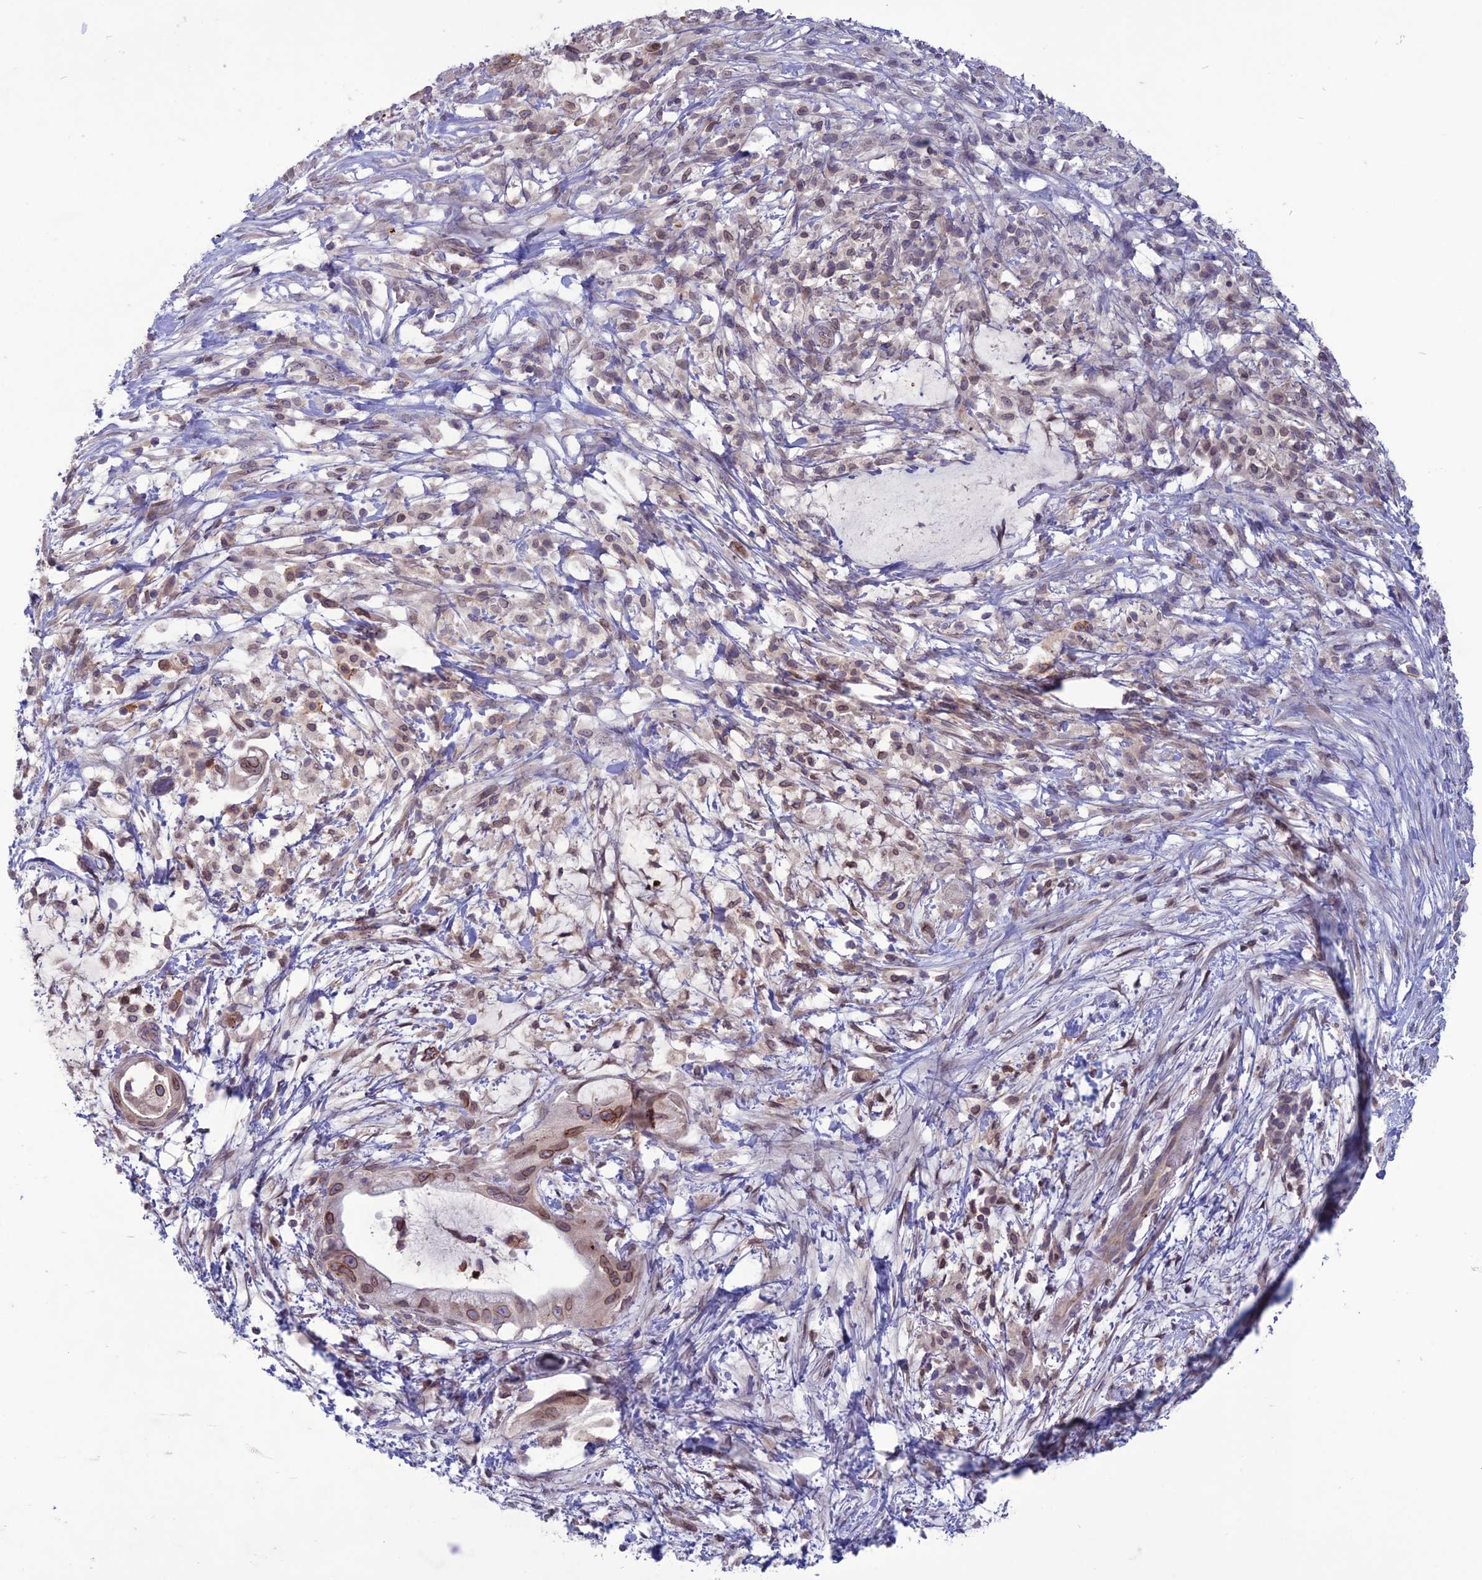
{"staining": {"intensity": "moderate", "quantity": ">75%", "location": "cytoplasmic/membranous,nuclear"}, "tissue": "pancreatic cancer", "cell_type": "Tumor cells", "image_type": "cancer", "snomed": [{"axis": "morphology", "description": "Adenocarcinoma, NOS"}, {"axis": "topography", "description": "Pancreas"}], "caption": "Pancreatic cancer stained for a protein shows moderate cytoplasmic/membranous and nuclear positivity in tumor cells.", "gene": "WDR46", "patient": {"sex": "male", "age": 48}}